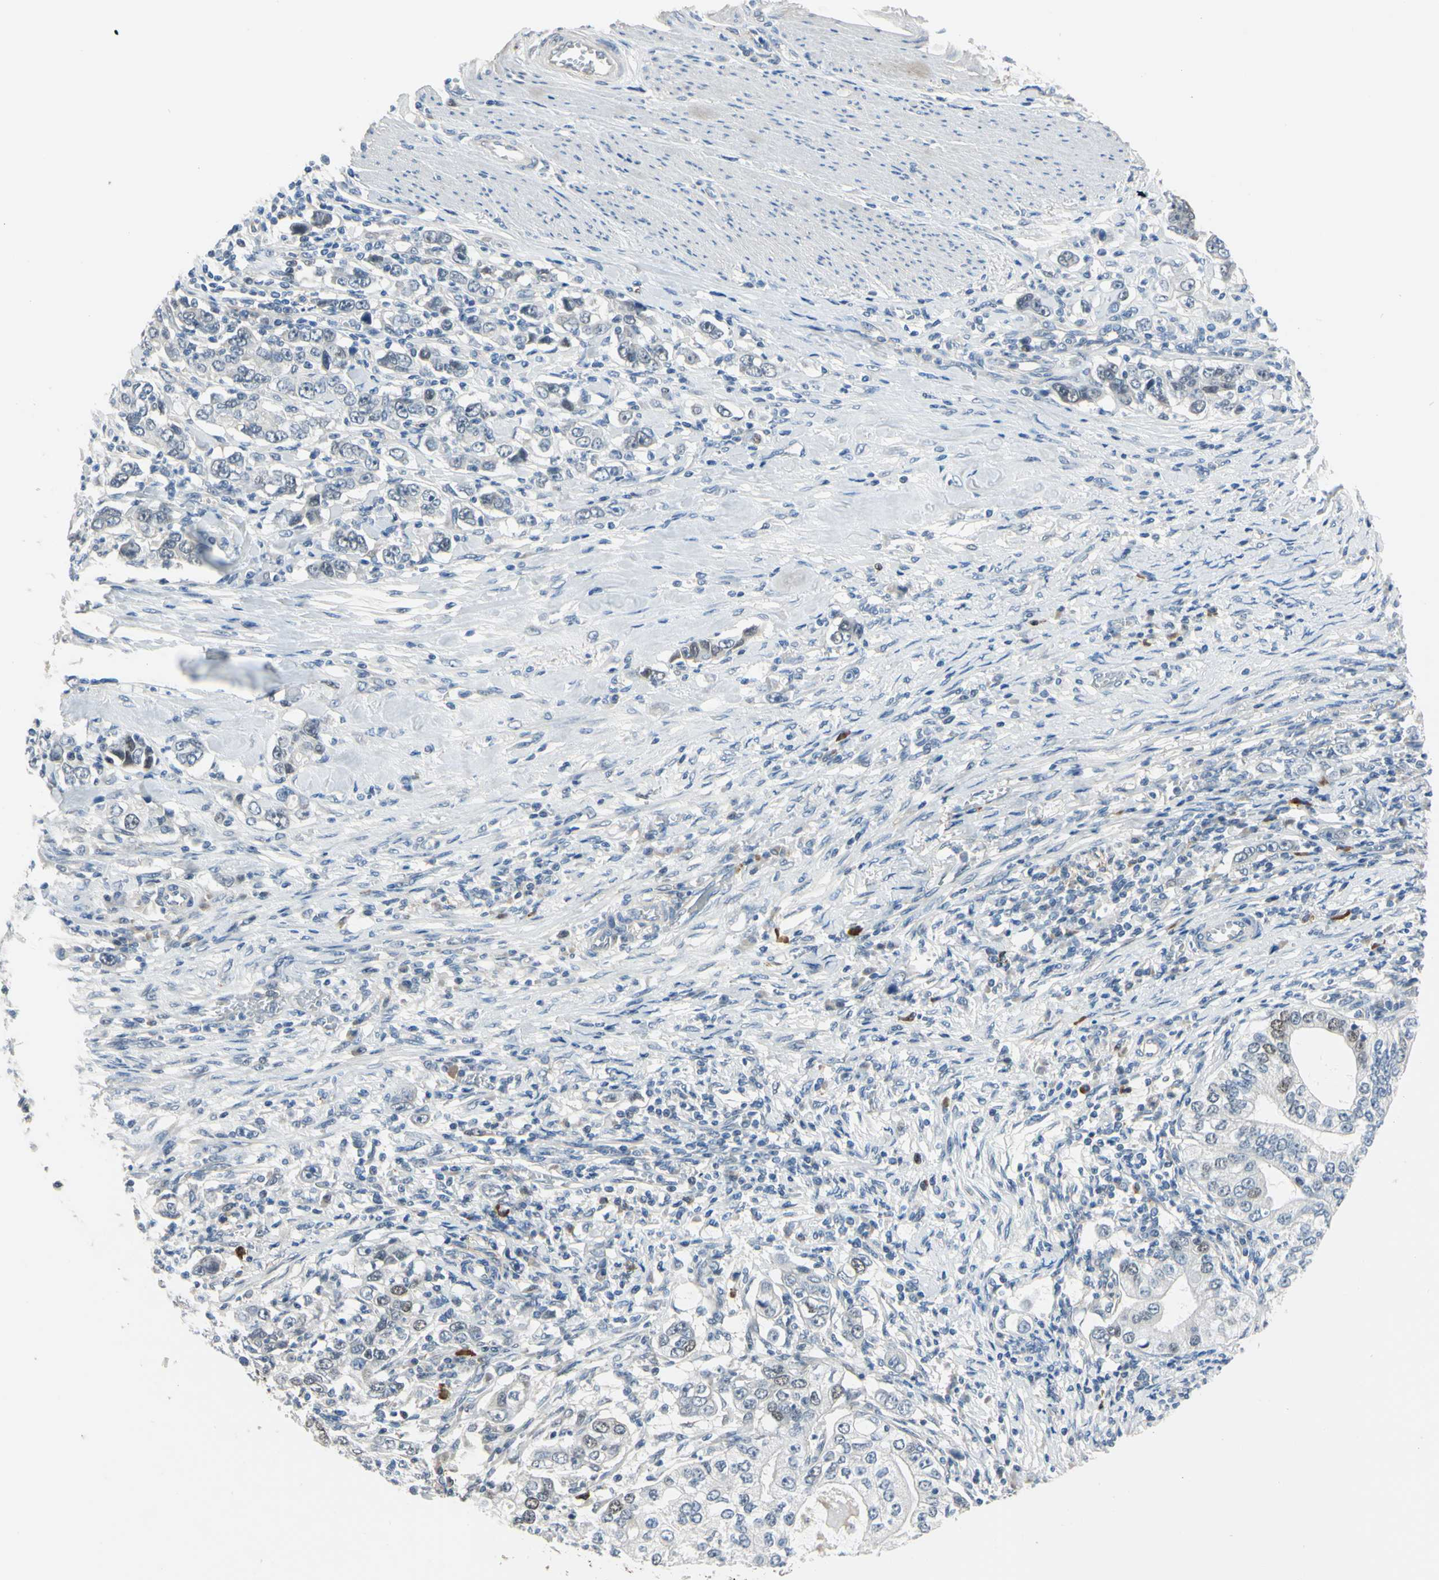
{"staining": {"intensity": "moderate", "quantity": "<25%", "location": "nuclear"}, "tissue": "stomach cancer", "cell_type": "Tumor cells", "image_type": "cancer", "snomed": [{"axis": "morphology", "description": "Adenocarcinoma, NOS"}, {"axis": "topography", "description": "Stomach, lower"}], "caption": "IHC histopathology image of neoplastic tissue: stomach cancer stained using immunohistochemistry exhibits low levels of moderate protein expression localized specifically in the nuclear of tumor cells, appearing as a nuclear brown color.", "gene": "LHX9", "patient": {"sex": "female", "age": 72}}